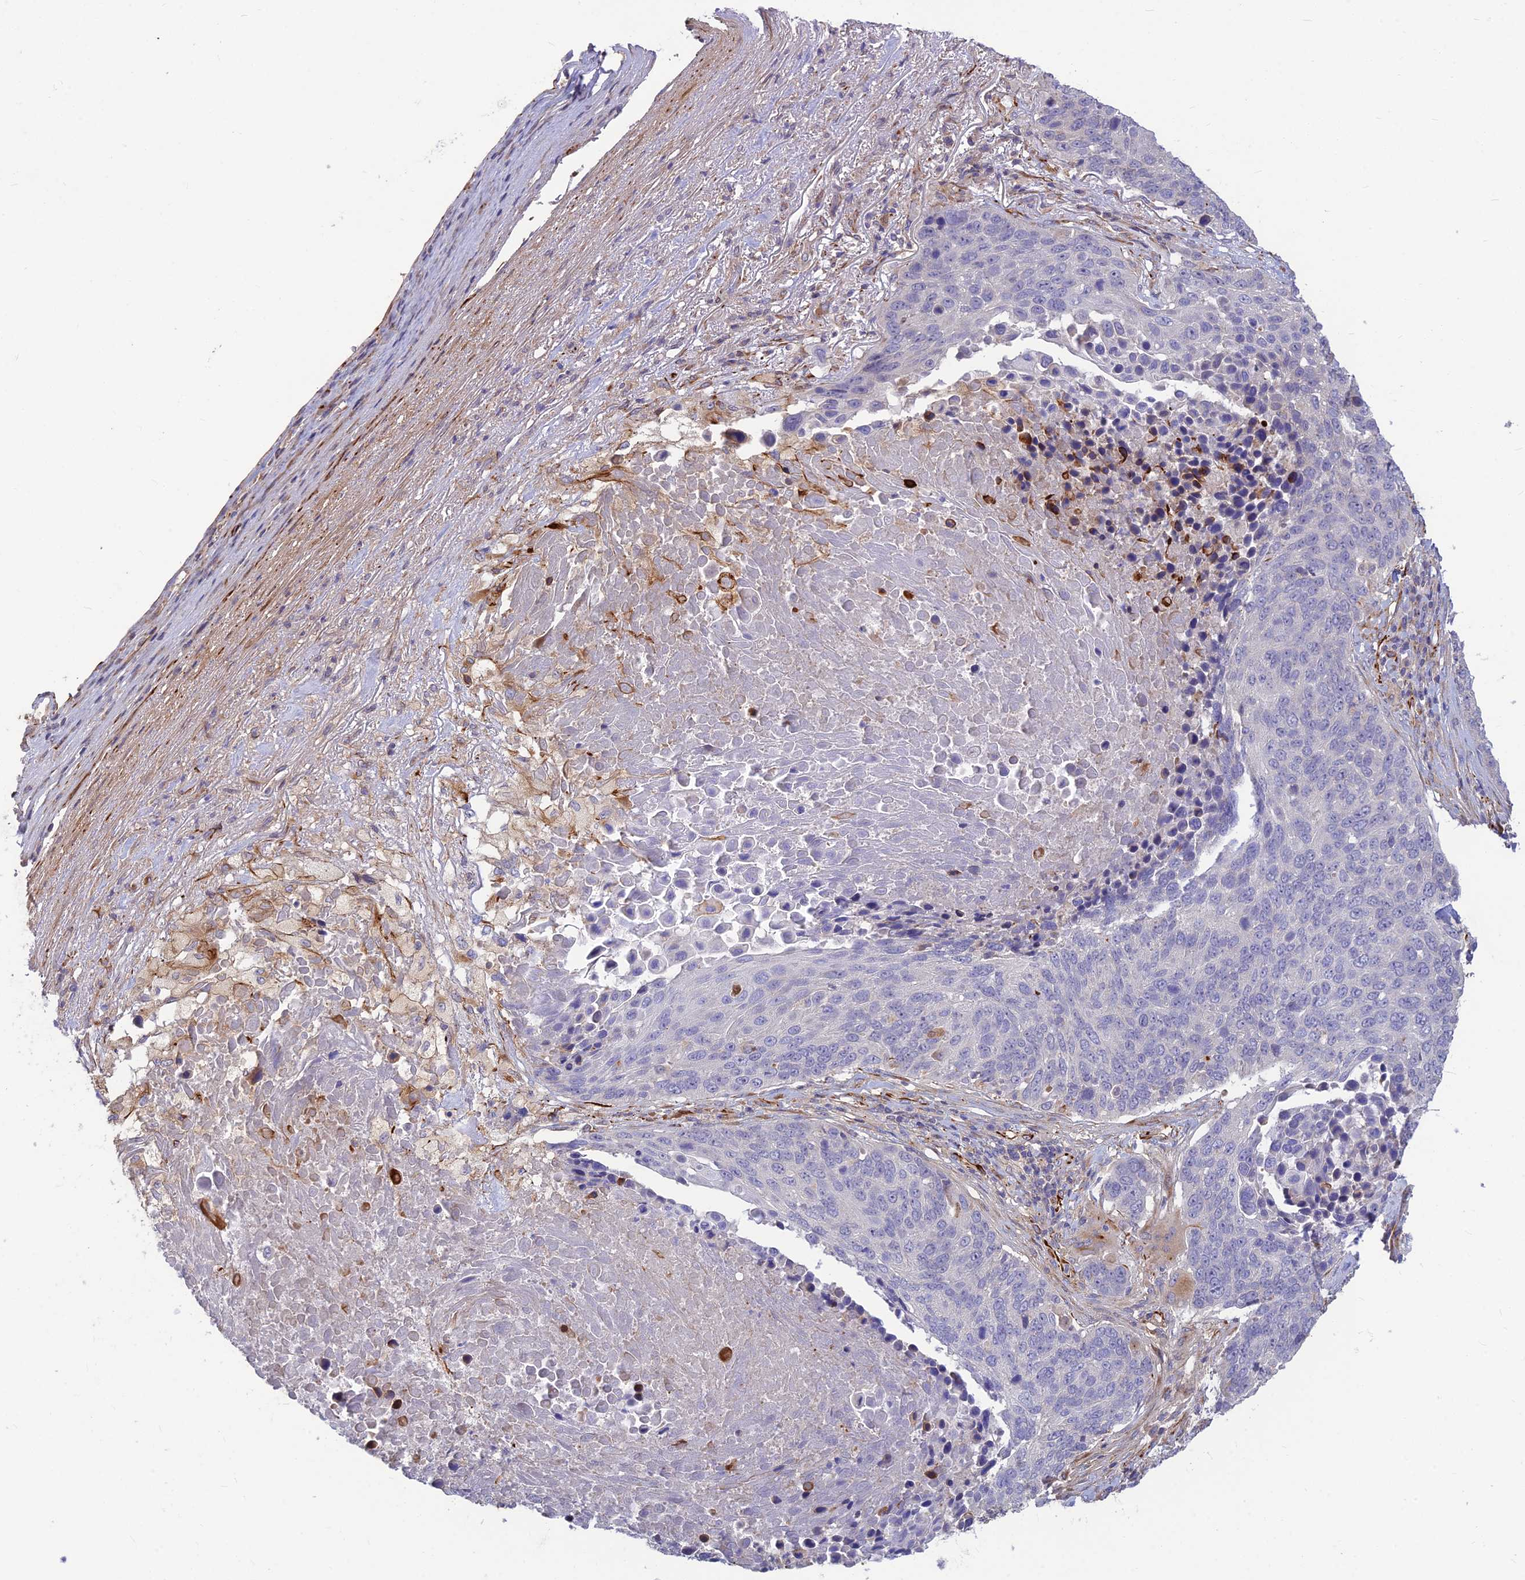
{"staining": {"intensity": "negative", "quantity": "none", "location": "none"}, "tissue": "lung cancer", "cell_type": "Tumor cells", "image_type": "cancer", "snomed": [{"axis": "morphology", "description": "Normal tissue, NOS"}, {"axis": "morphology", "description": "Squamous cell carcinoma, NOS"}, {"axis": "topography", "description": "Lymph node"}, {"axis": "topography", "description": "Lung"}], "caption": "DAB (3,3'-diaminobenzidine) immunohistochemical staining of human squamous cell carcinoma (lung) demonstrates no significant positivity in tumor cells.", "gene": "ST8SIA5", "patient": {"sex": "male", "age": 66}}